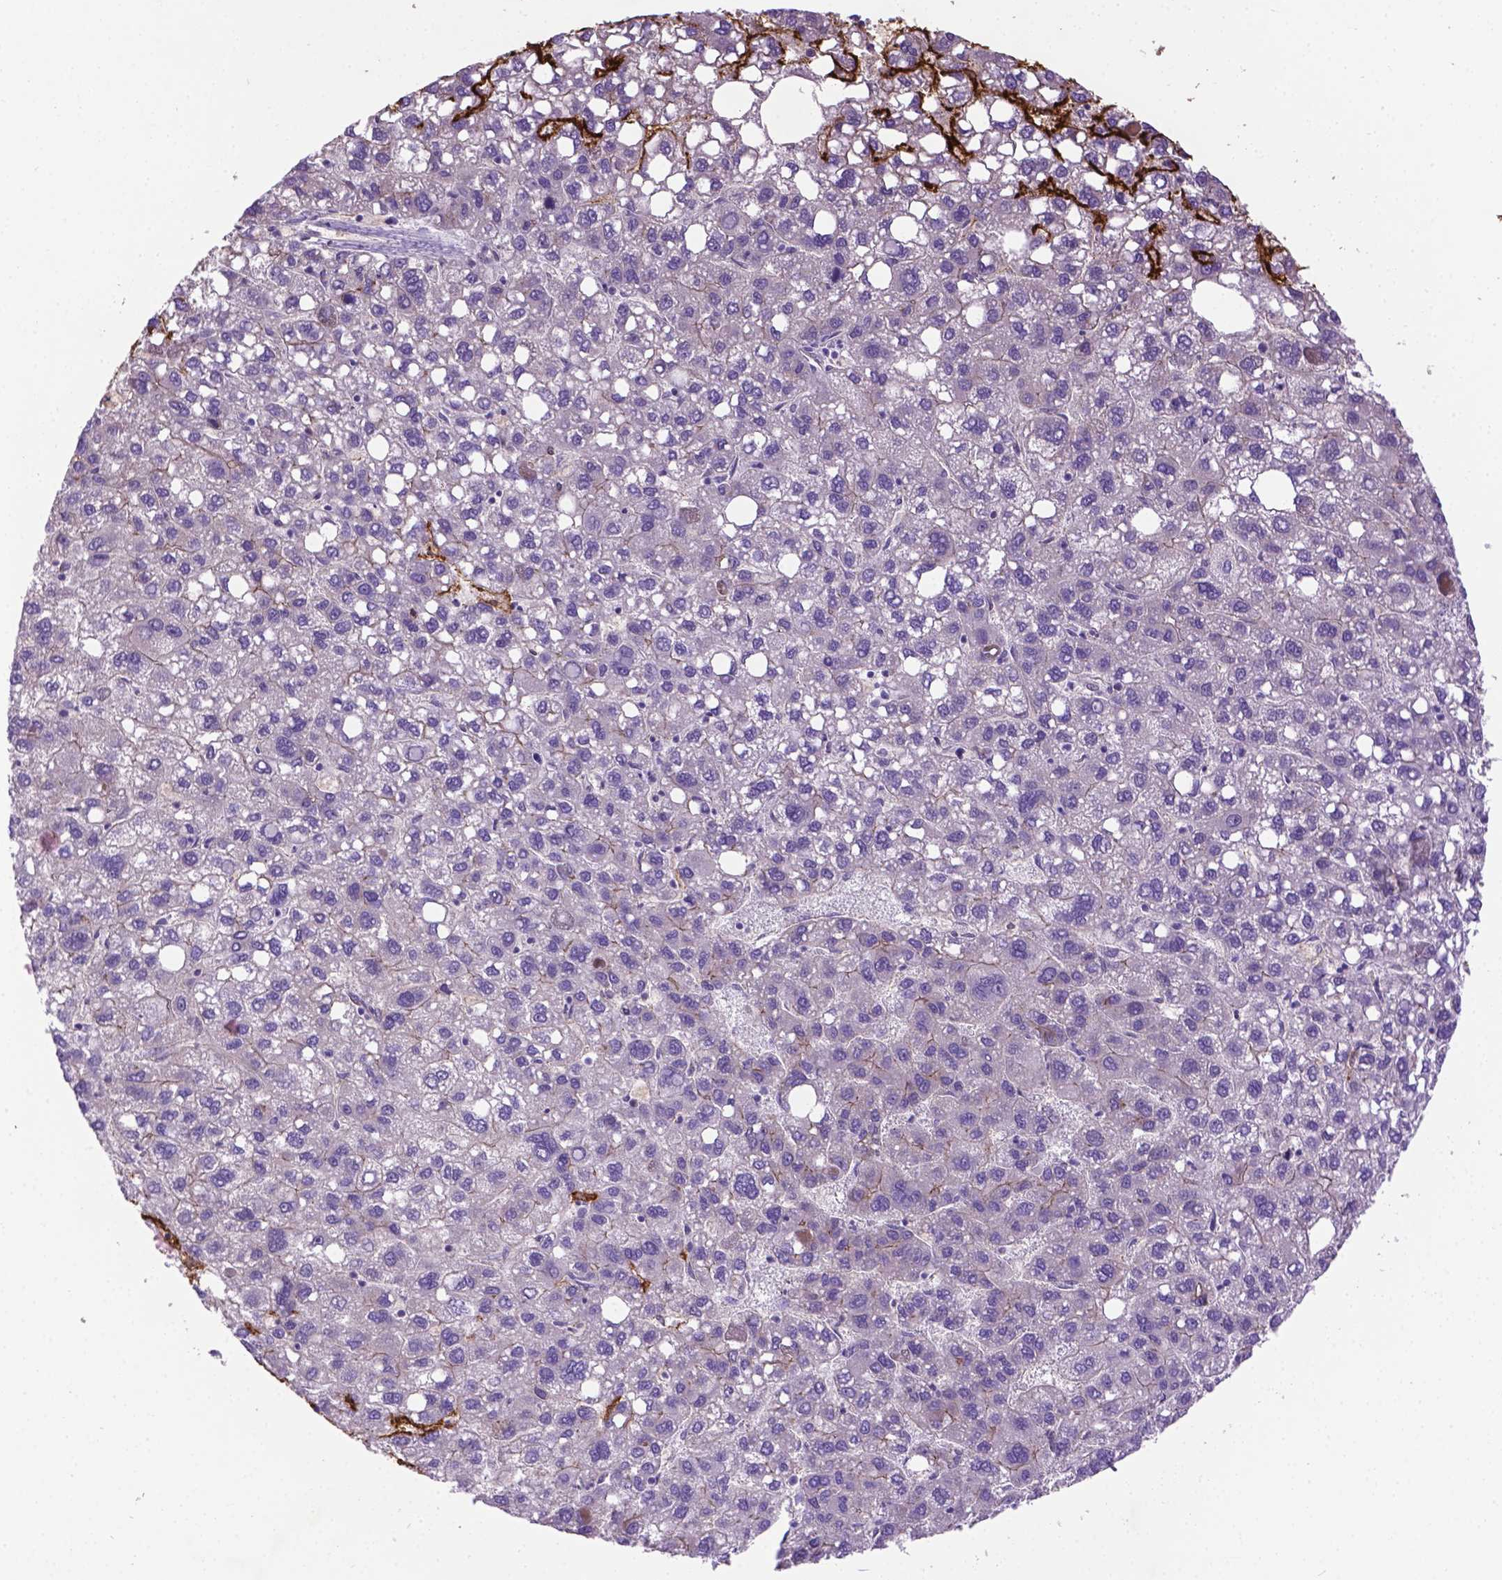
{"staining": {"intensity": "negative", "quantity": "none", "location": "none"}, "tissue": "liver cancer", "cell_type": "Tumor cells", "image_type": "cancer", "snomed": [{"axis": "morphology", "description": "Carcinoma, Hepatocellular, NOS"}, {"axis": "topography", "description": "Liver"}], "caption": "A photomicrograph of human liver cancer (hepatocellular carcinoma) is negative for staining in tumor cells. The staining is performed using DAB (3,3'-diaminobenzidine) brown chromogen with nuclei counter-stained in using hematoxylin.", "gene": "CCER2", "patient": {"sex": "female", "age": 82}}